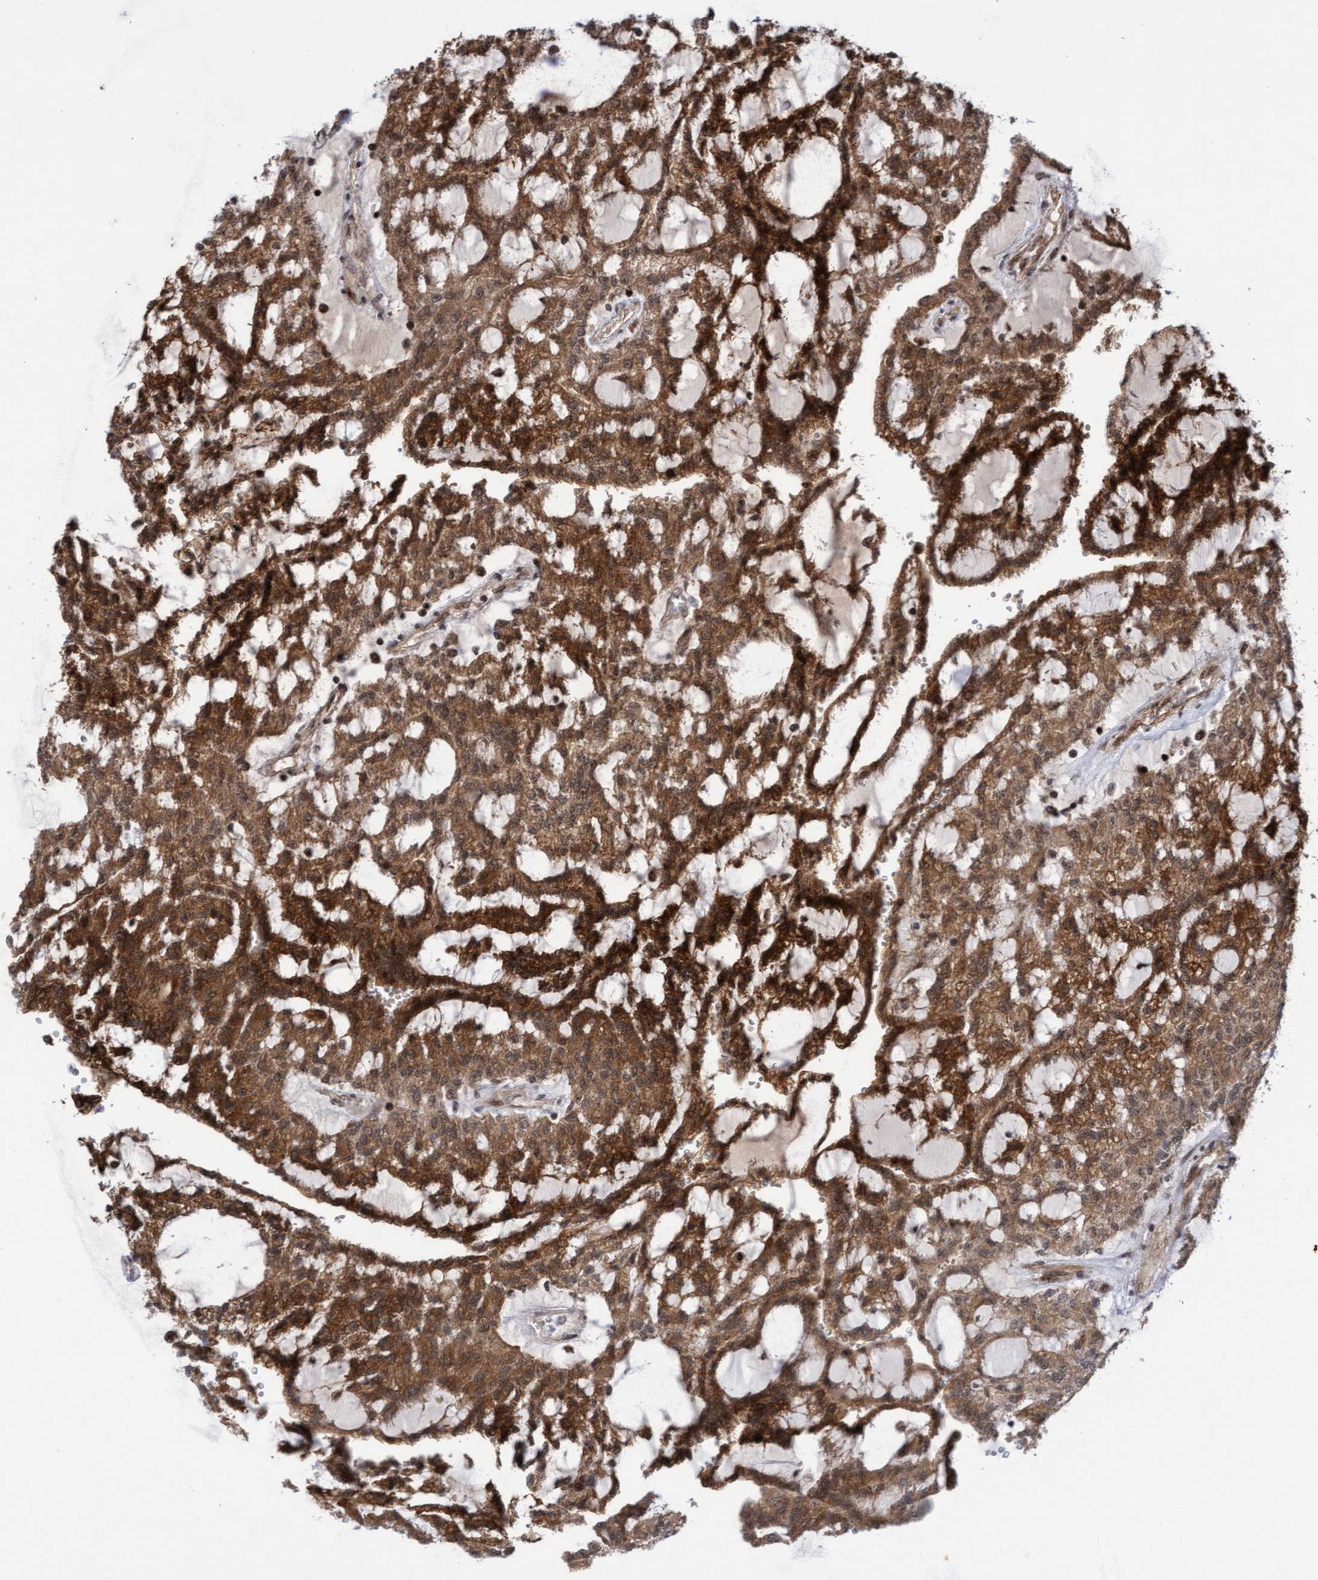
{"staining": {"intensity": "strong", "quantity": ">75%", "location": "cytoplasmic/membranous"}, "tissue": "renal cancer", "cell_type": "Tumor cells", "image_type": "cancer", "snomed": [{"axis": "morphology", "description": "Adenocarcinoma, NOS"}, {"axis": "topography", "description": "Kidney"}], "caption": "The immunohistochemical stain labels strong cytoplasmic/membranous positivity in tumor cells of adenocarcinoma (renal) tissue.", "gene": "ITFG1", "patient": {"sex": "male", "age": 63}}